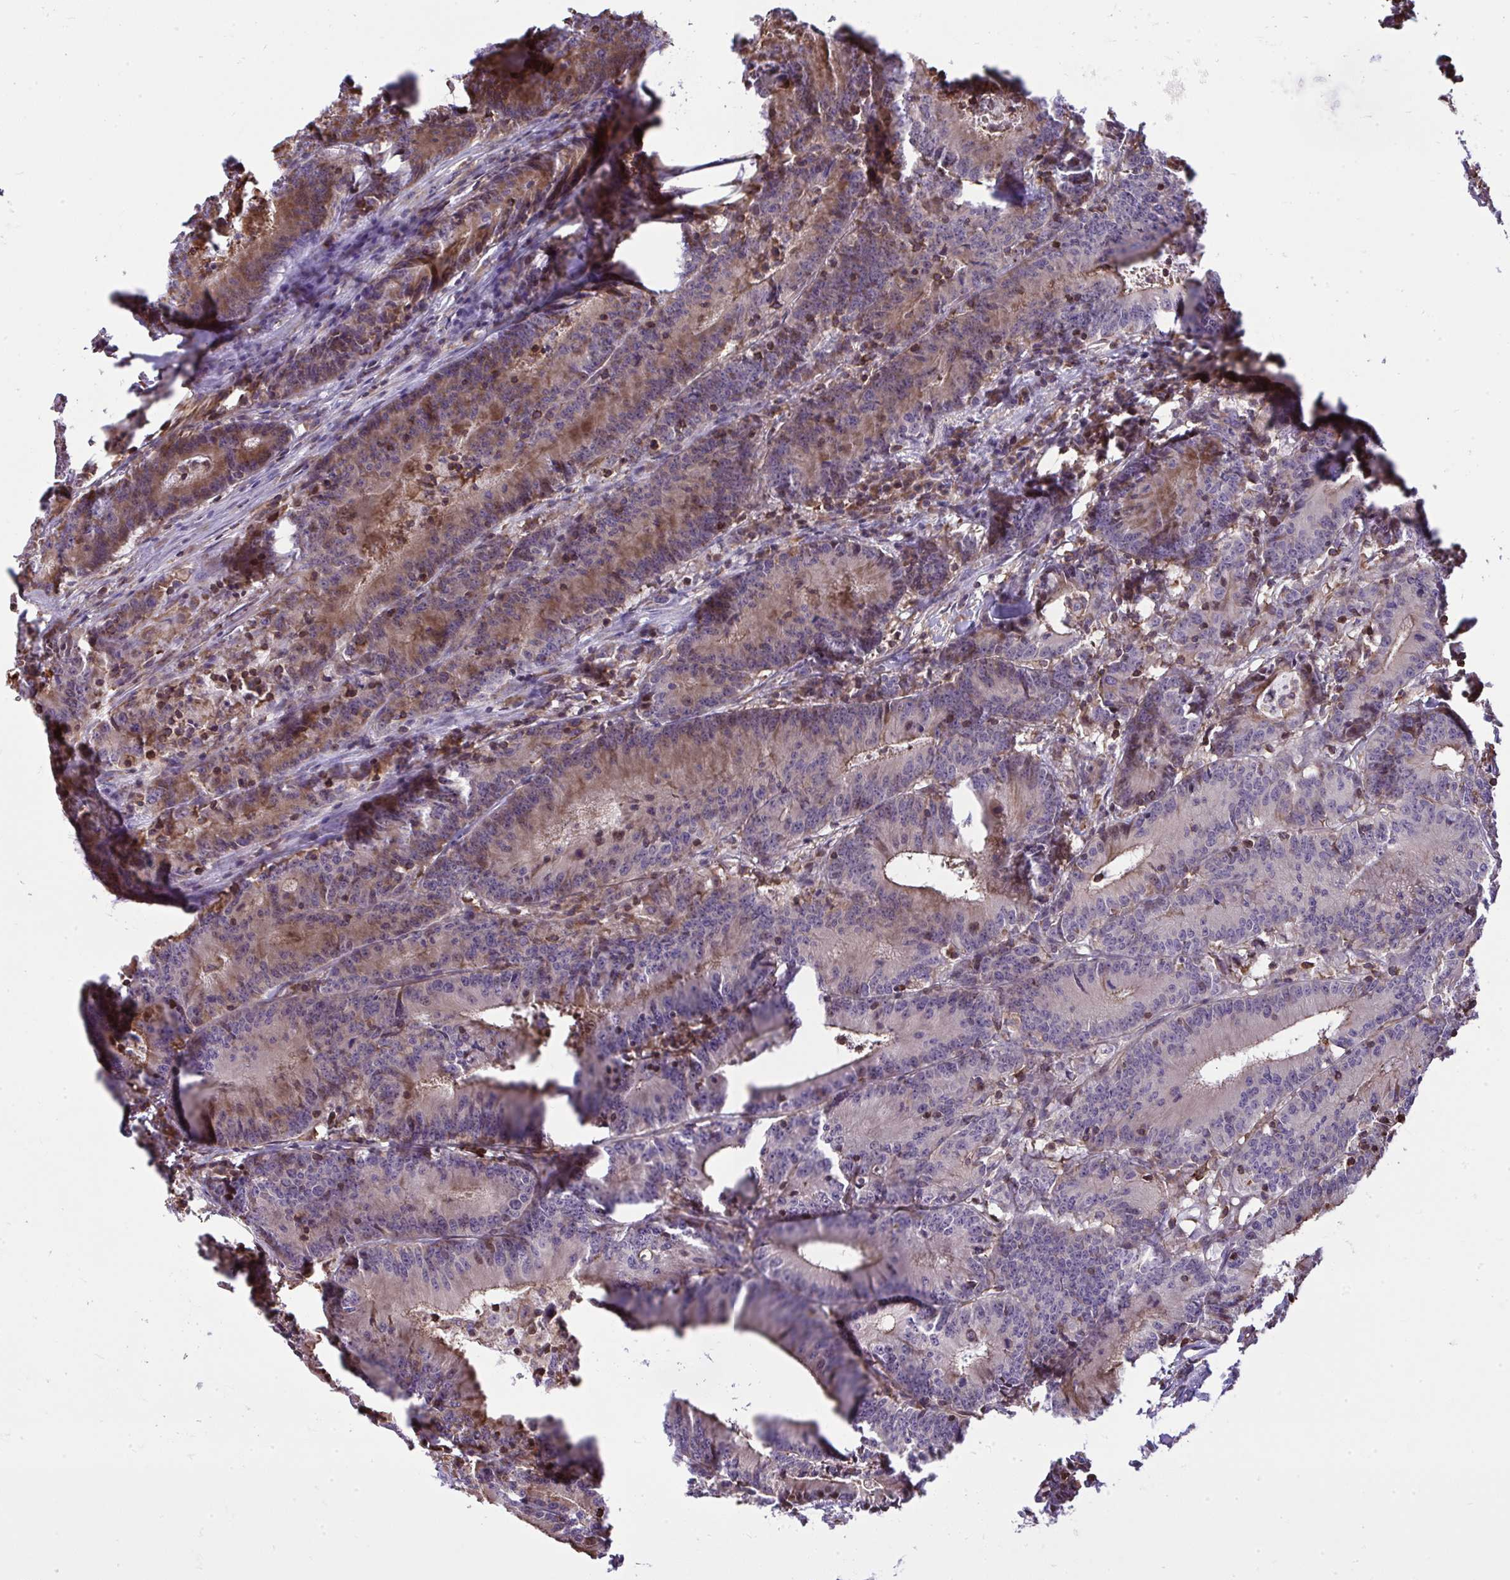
{"staining": {"intensity": "weak", "quantity": "25%-75%", "location": "cytoplasmic/membranous"}, "tissue": "colorectal cancer", "cell_type": "Tumor cells", "image_type": "cancer", "snomed": [{"axis": "morphology", "description": "Adenocarcinoma, NOS"}, {"axis": "topography", "description": "Colon"}], "caption": "Colorectal adenocarcinoma tissue reveals weak cytoplasmic/membranous expression in approximately 25%-75% of tumor cells", "gene": "ZSCAN9", "patient": {"sex": "female", "age": 78}}